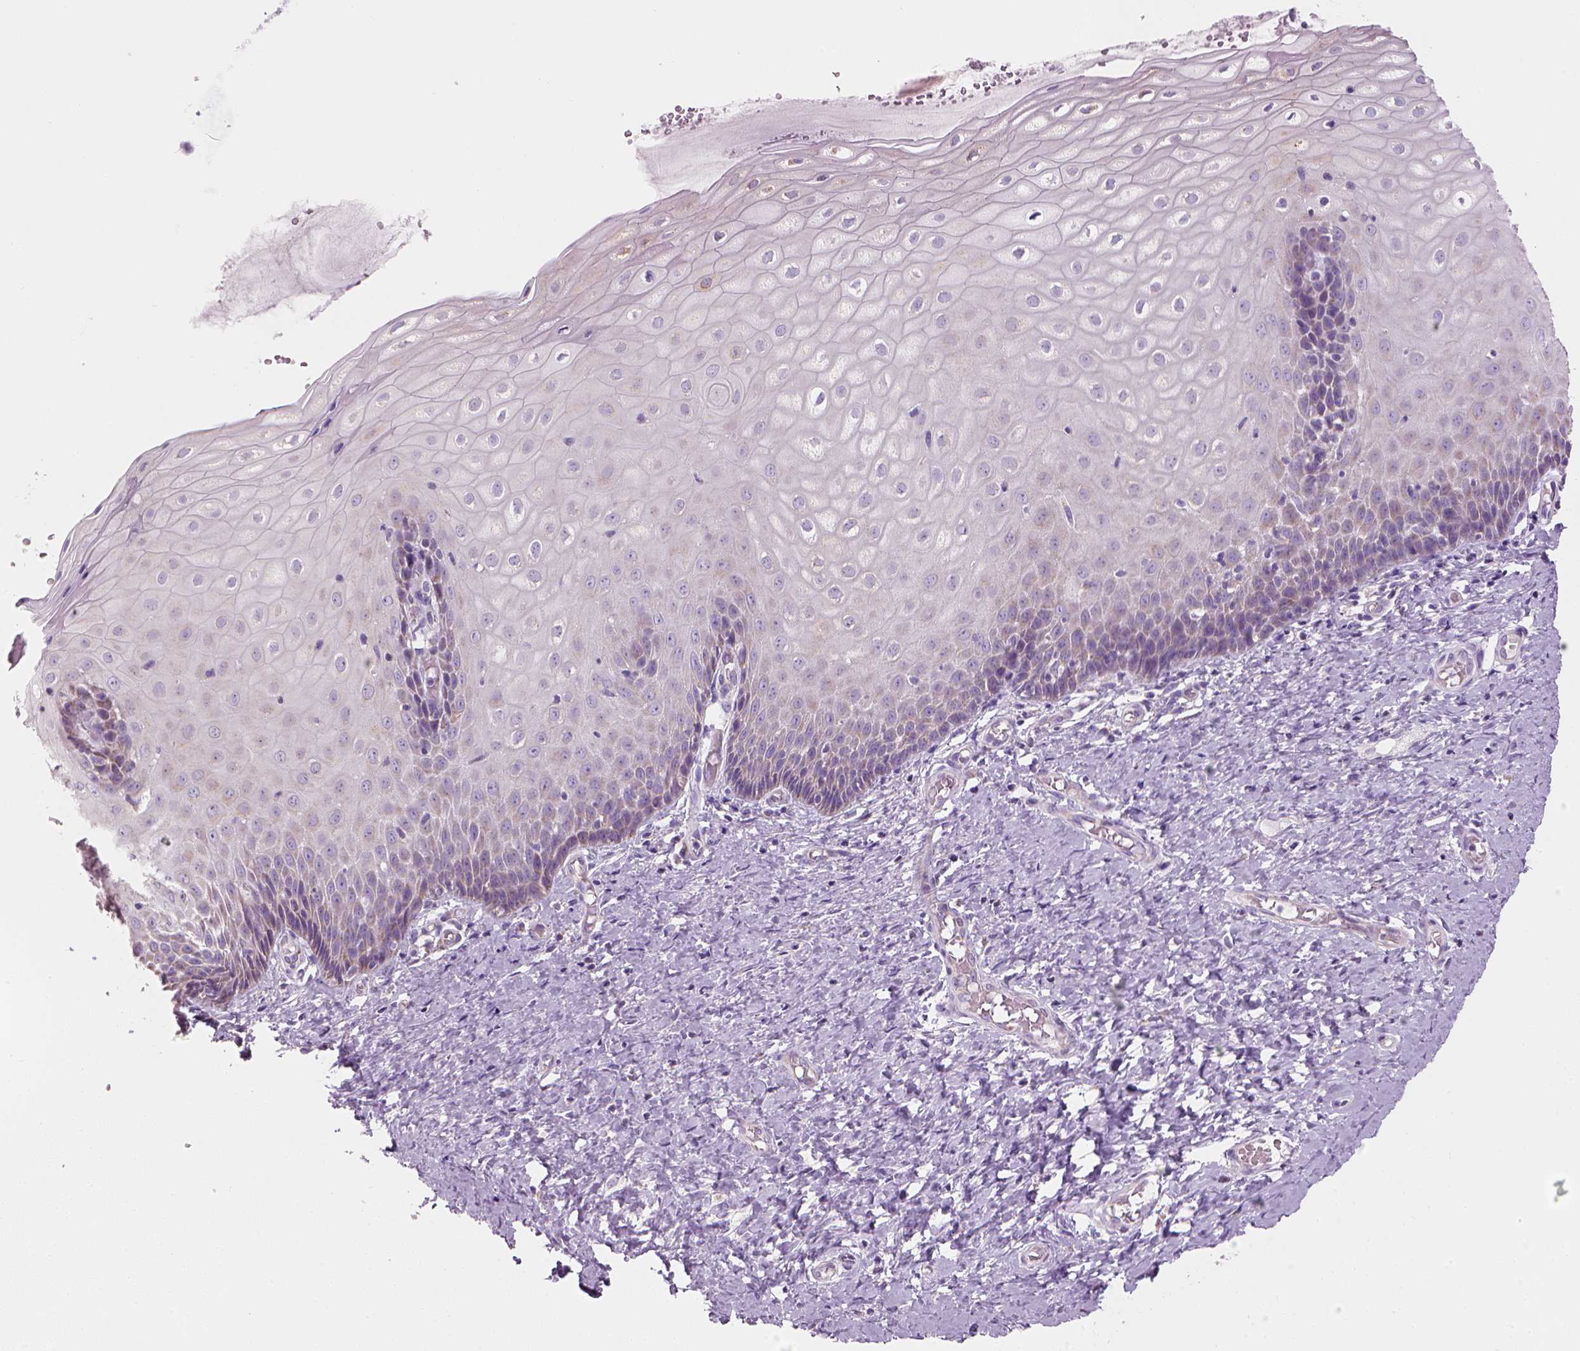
{"staining": {"intensity": "negative", "quantity": "none", "location": "none"}, "tissue": "cervix", "cell_type": "Glandular cells", "image_type": "normal", "snomed": [{"axis": "morphology", "description": "Normal tissue, NOS"}, {"axis": "topography", "description": "Cervix"}], "caption": "Photomicrograph shows no significant protein expression in glandular cells of unremarkable cervix.", "gene": "CES2", "patient": {"sex": "female", "age": 37}}